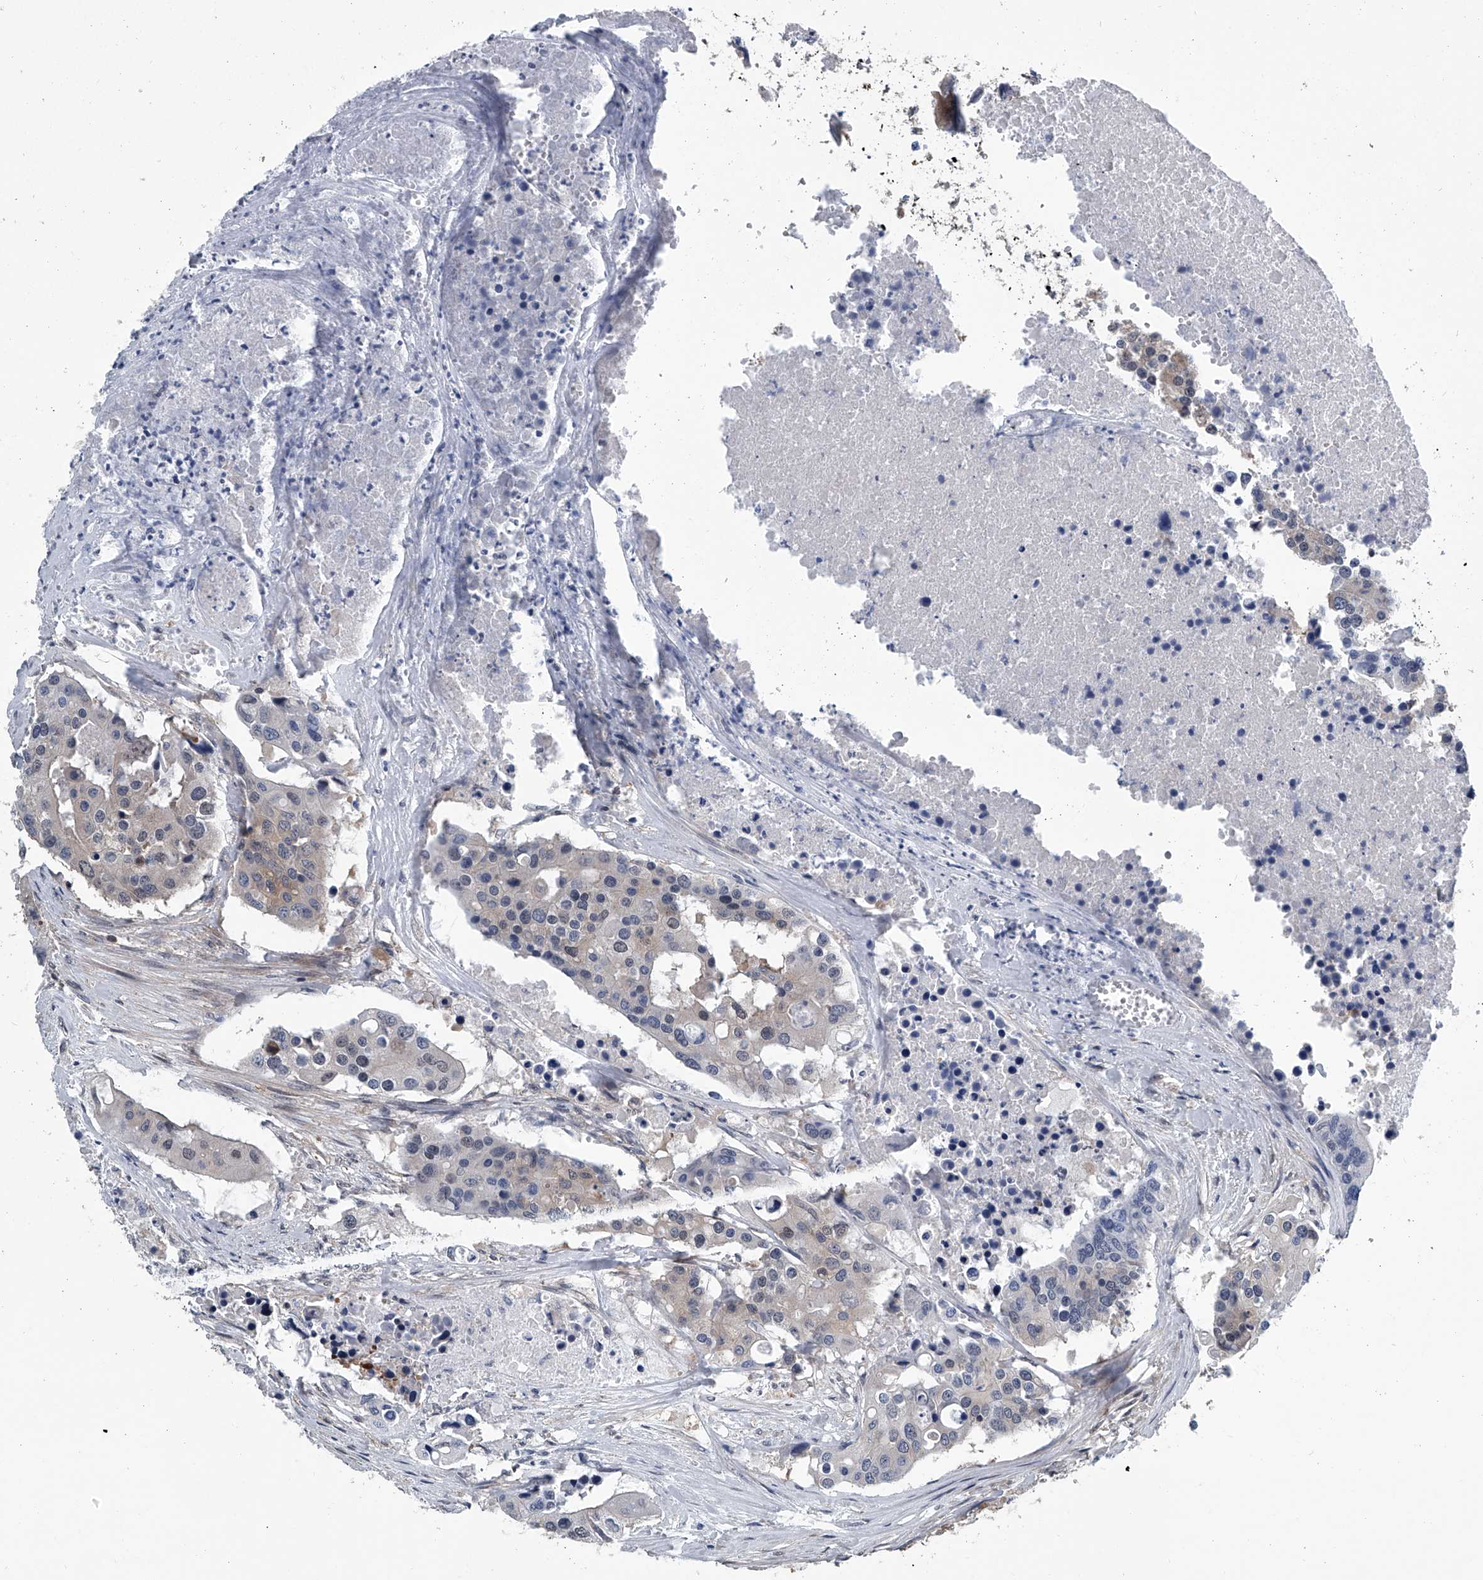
{"staining": {"intensity": "negative", "quantity": "none", "location": "none"}, "tissue": "colorectal cancer", "cell_type": "Tumor cells", "image_type": "cancer", "snomed": [{"axis": "morphology", "description": "Adenocarcinoma, NOS"}, {"axis": "topography", "description": "Colon"}], "caption": "Immunohistochemistry (IHC) image of human adenocarcinoma (colorectal) stained for a protein (brown), which demonstrates no staining in tumor cells.", "gene": "PPP2R5D", "patient": {"sex": "male", "age": 77}}